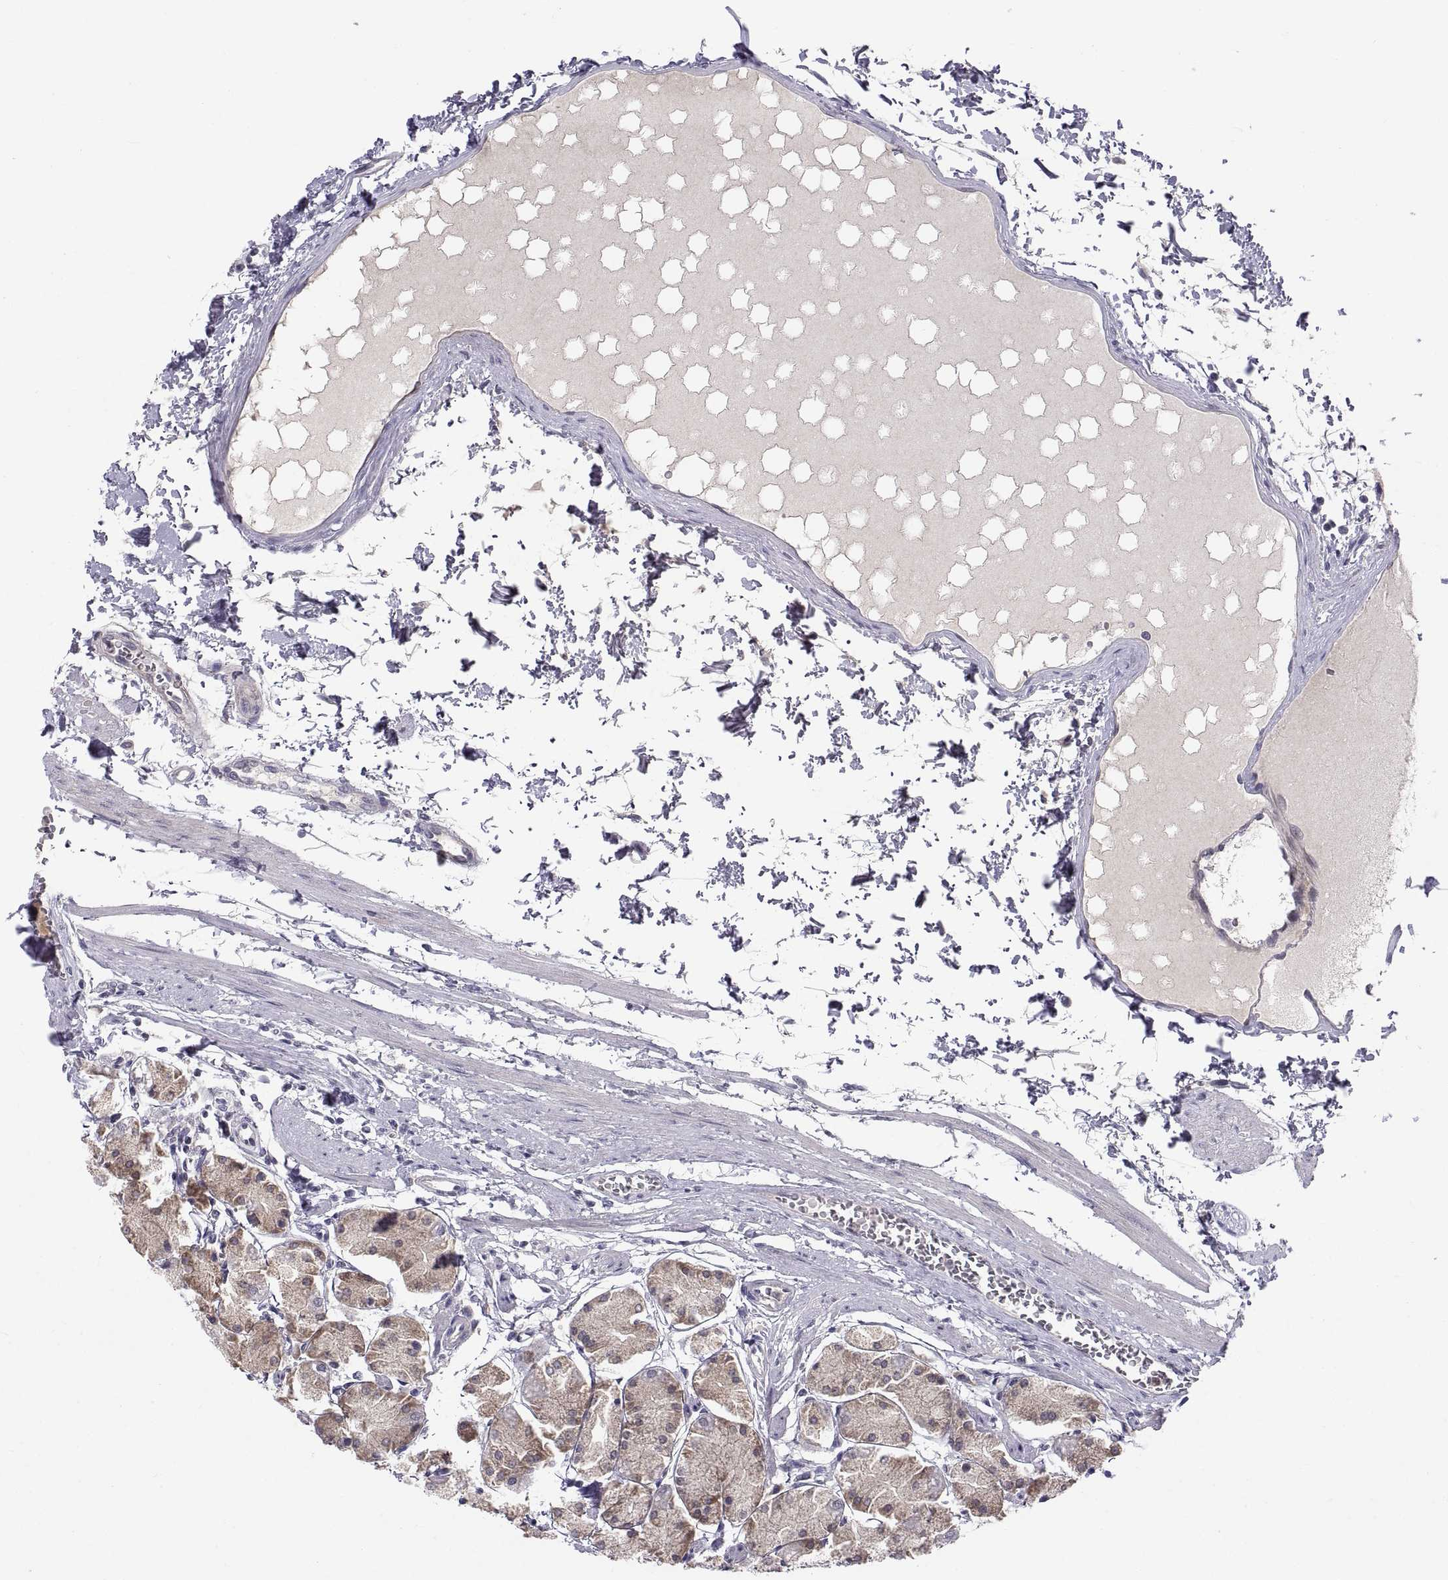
{"staining": {"intensity": "moderate", "quantity": "25%-75%", "location": "cytoplasmic/membranous"}, "tissue": "stomach", "cell_type": "Glandular cells", "image_type": "normal", "snomed": [{"axis": "morphology", "description": "Normal tissue, NOS"}, {"axis": "topography", "description": "Stomach, upper"}], "caption": "Stomach stained with a brown dye reveals moderate cytoplasmic/membranous positive positivity in about 25%-75% of glandular cells.", "gene": "PKP1", "patient": {"sex": "male", "age": 60}}